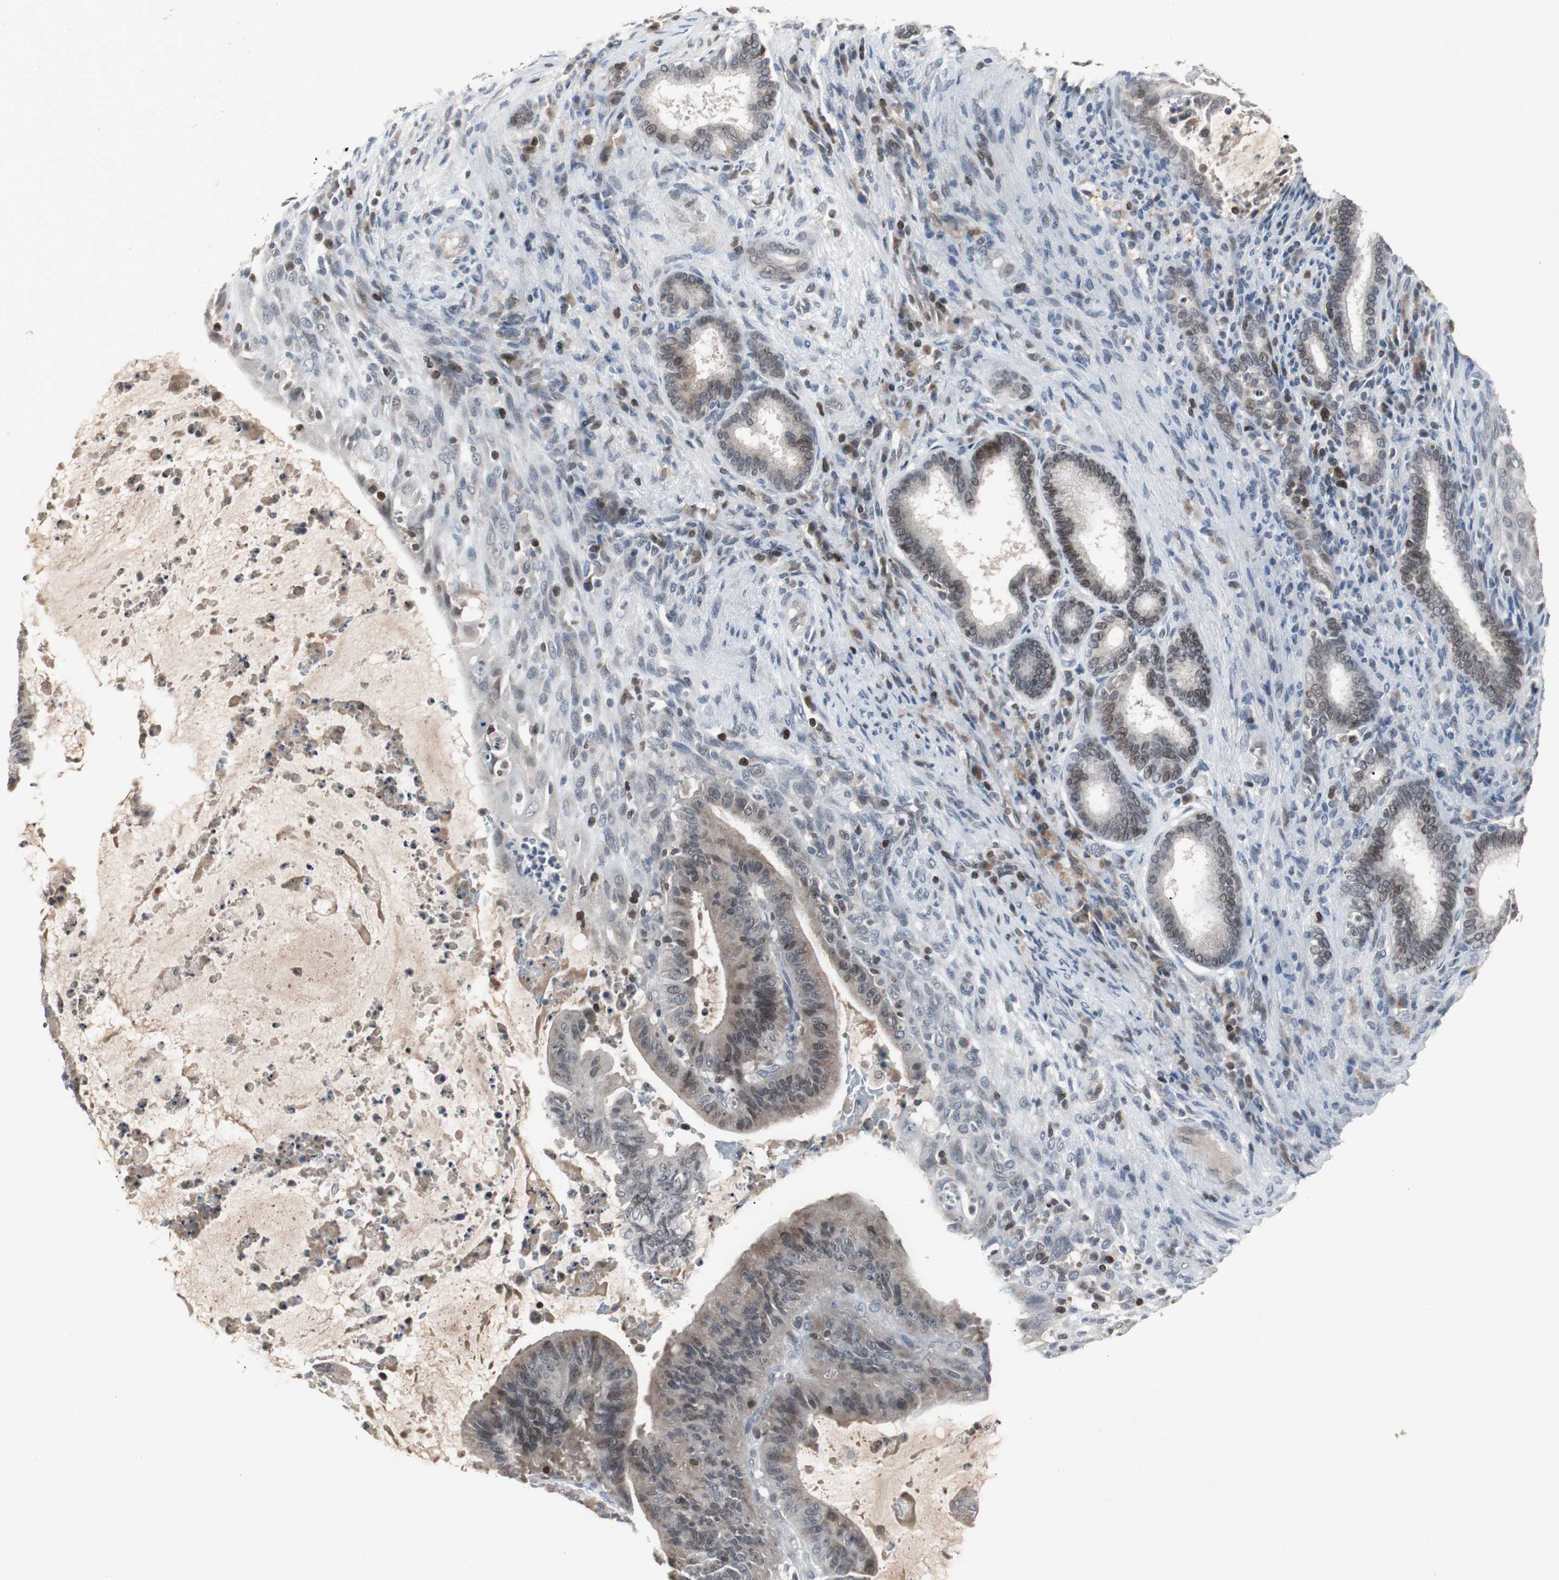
{"staining": {"intensity": "weak", "quantity": "25%-75%", "location": "cytoplasmic/membranous"}, "tissue": "liver cancer", "cell_type": "Tumor cells", "image_type": "cancer", "snomed": [{"axis": "morphology", "description": "Cholangiocarcinoma"}, {"axis": "topography", "description": "Liver"}], "caption": "The histopathology image reveals immunohistochemical staining of liver cholangiocarcinoma. There is weak cytoplasmic/membranous positivity is seen in approximately 25%-75% of tumor cells. (Brightfield microscopy of DAB IHC at high magnification).", "gene": "ZNF396", "patient": {"sex": "female", "age": 73}}